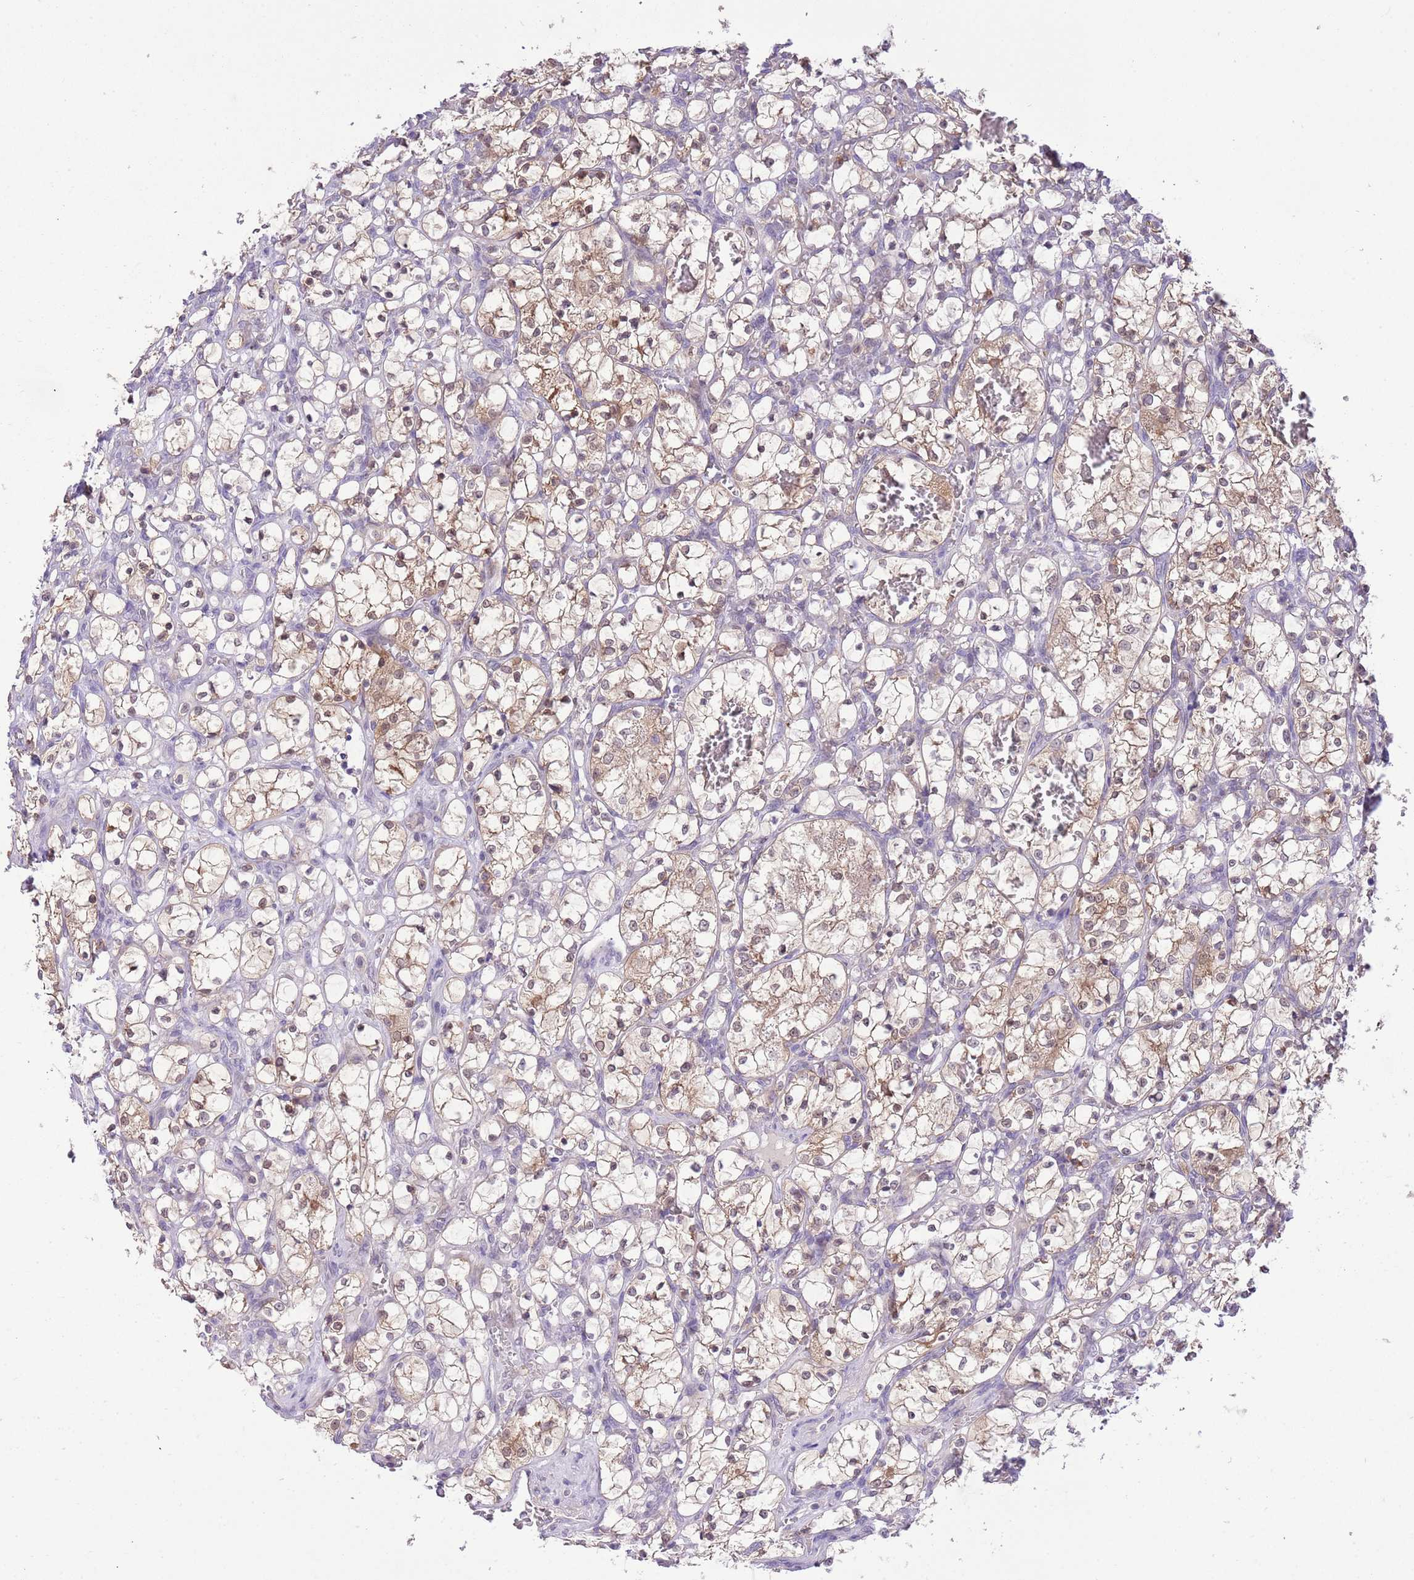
{"staining": {"intensity": "weak", "quantity": "25%-75%", "location": "cytoplasmic/membranous"}, "tissue": "renal cancer", "cell_type": "Tumor cells", "image_type": "cancer", "snomed": [{"axis": "morphology", "description": "Adenocarcinoma, NOS"}, {"axis": "topography", "description": "Kidney"}], "caption": "This image displays IHC staining of renal adenocarcinoma, with low weak cytoplasmic/membranous staining in about 25%-75% of tumor cells.", "gene": "GALK2", "patient": {"sex": "female", "age": 69}}